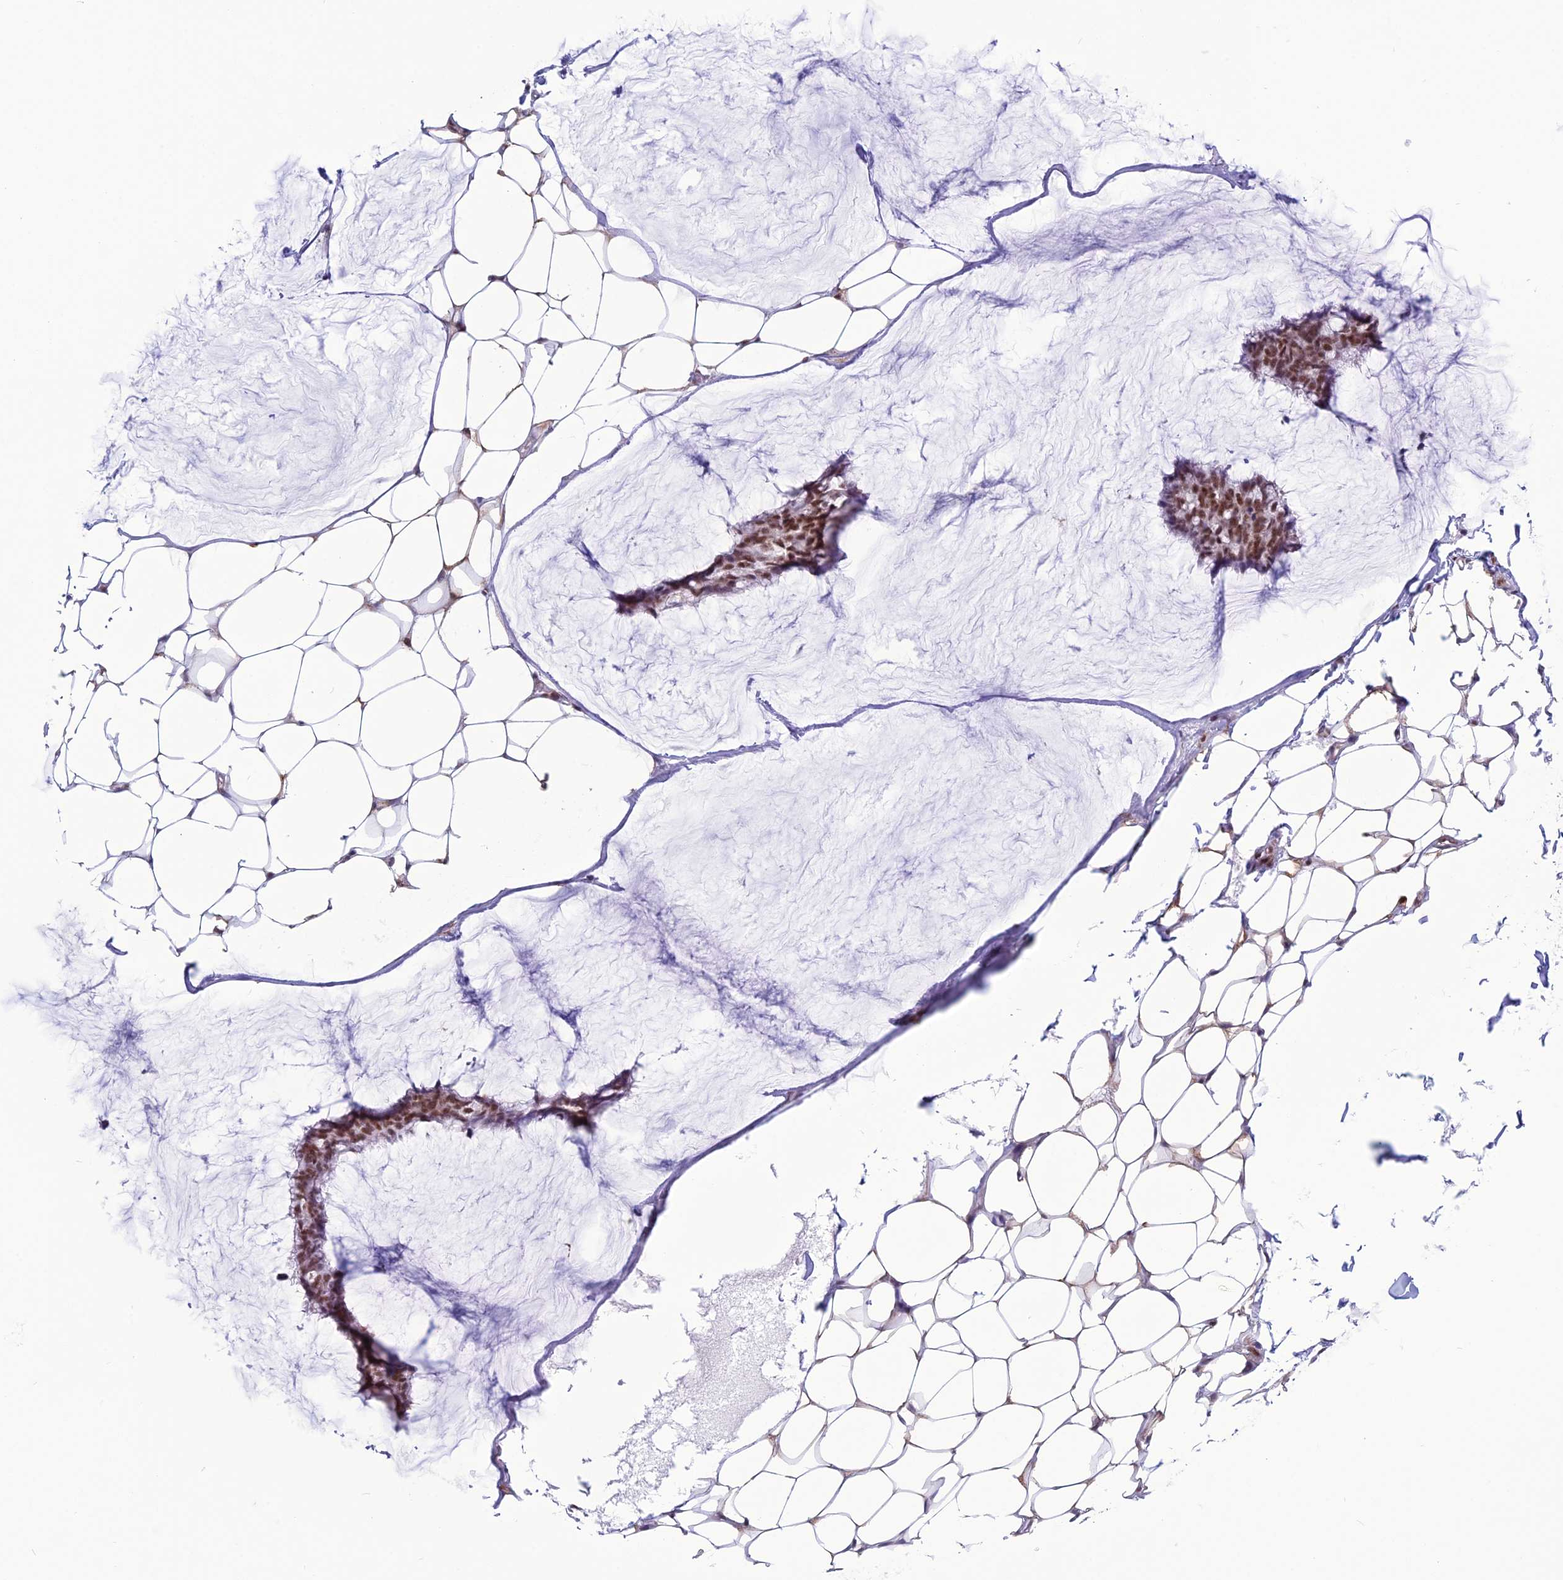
{"staining": {"intensity": "moderate", "quantity": ">75%", "location": "nuclear"}, "tissue": "breast cancer", "cell_type": "Tumor cells", "image_type": "cancer", "snomed": [{"axis": "morphology", "description": "Duct carcinoma"}, {"axis": "topography", "description": "Breast"}], "caption": "Invasive ductal carcinoma (breast) stained with a brown dye shows moderate nuclear positive staining in approximately >75% of tumor cells.", "gene": "U2AF1", "patient": {"sex": "female", "age": 93}}